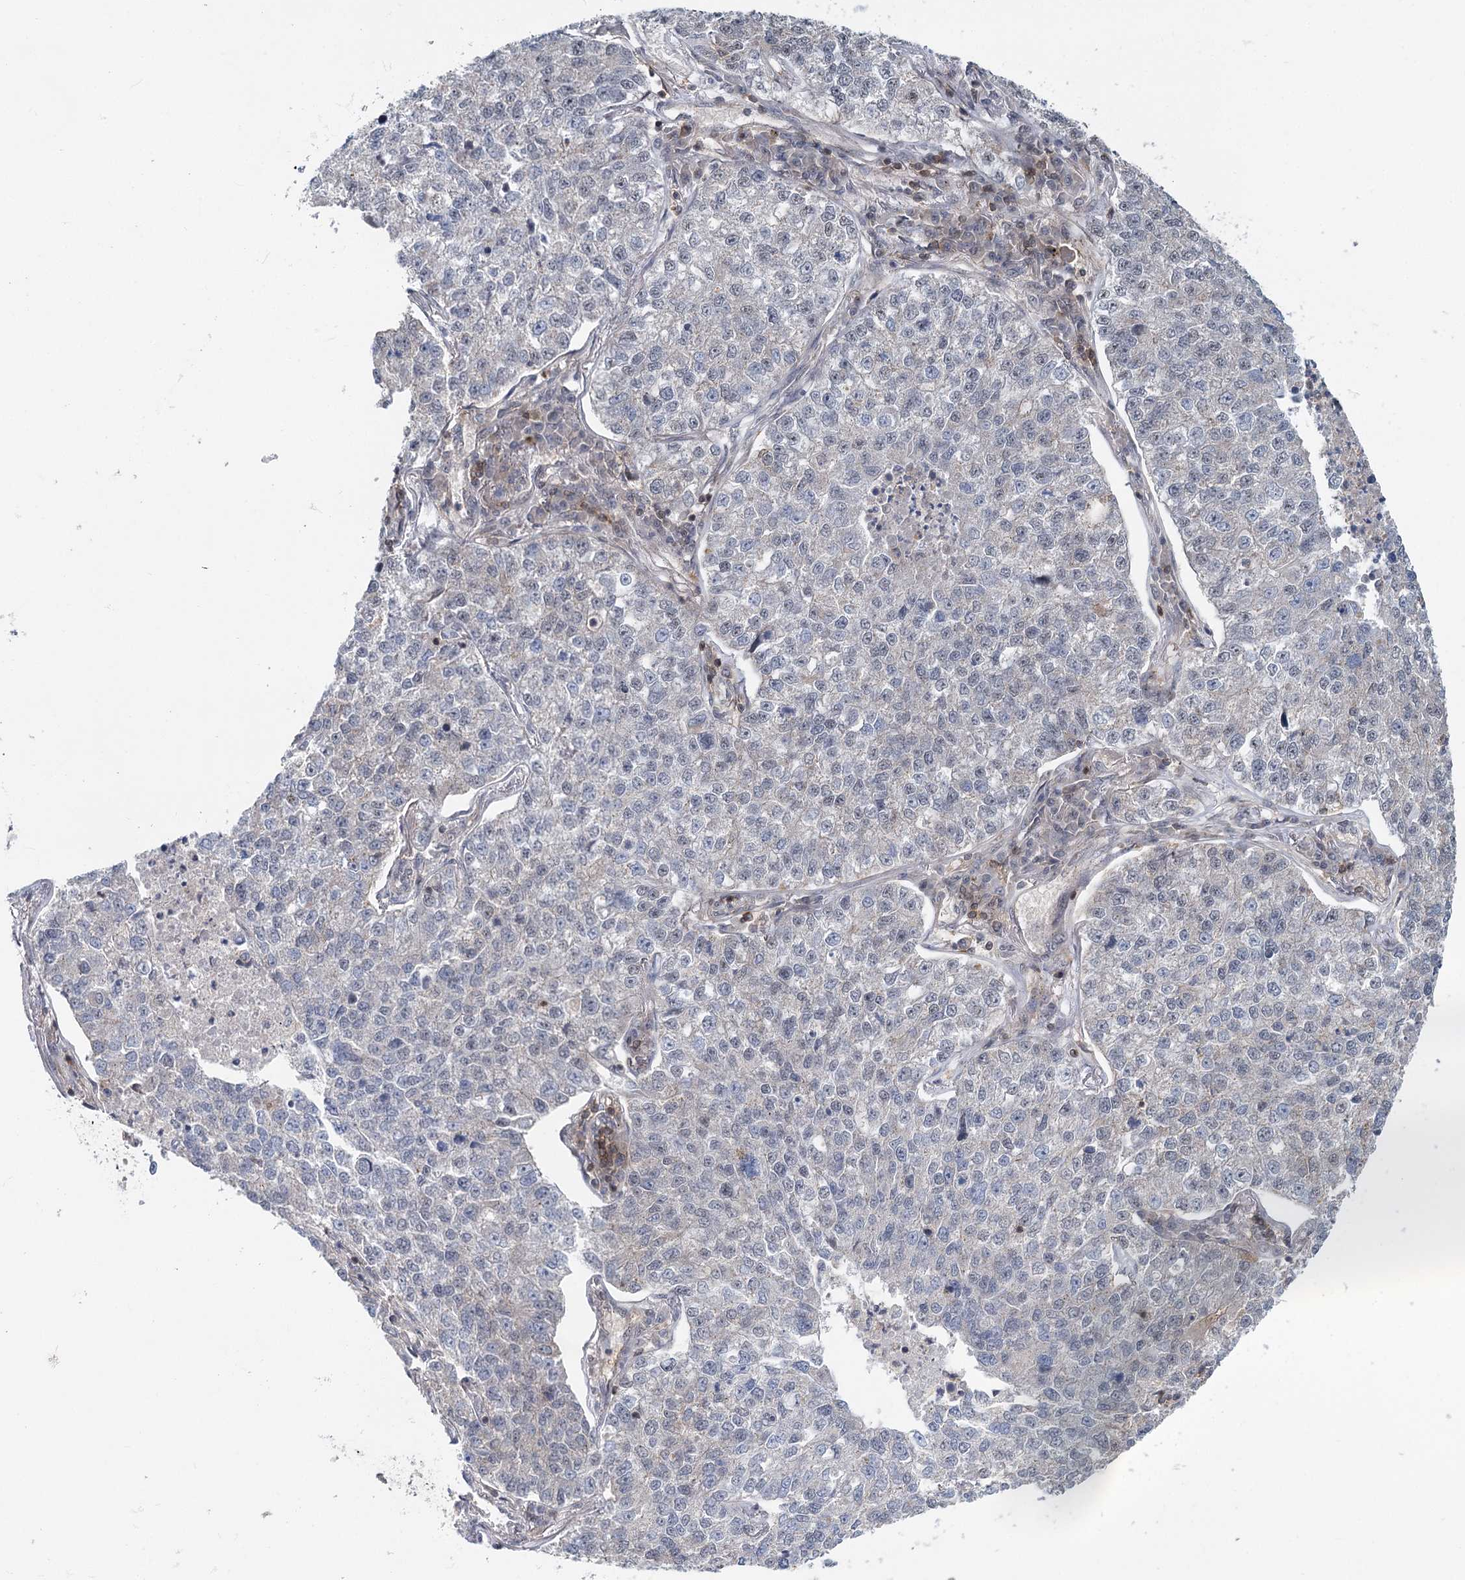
{"staining": {"intensity": "negative", "quantity": "none", "location": "none"}, "tissue": "lung cancer", "cell_type": "Tumor cells", "image_type": "cancer", "snomed": [{"axis": "morphology", "description": "Adenocarcinoma, NOS"}, {"axis": "topography", "description": "Lung"}], "caption": "Immunohistochemical staining of human lung cancer demonstrates no significant positivity in tumor cells.", "gene": "CDC42SE2", "patient": {"sex": "male", "age": 49}}